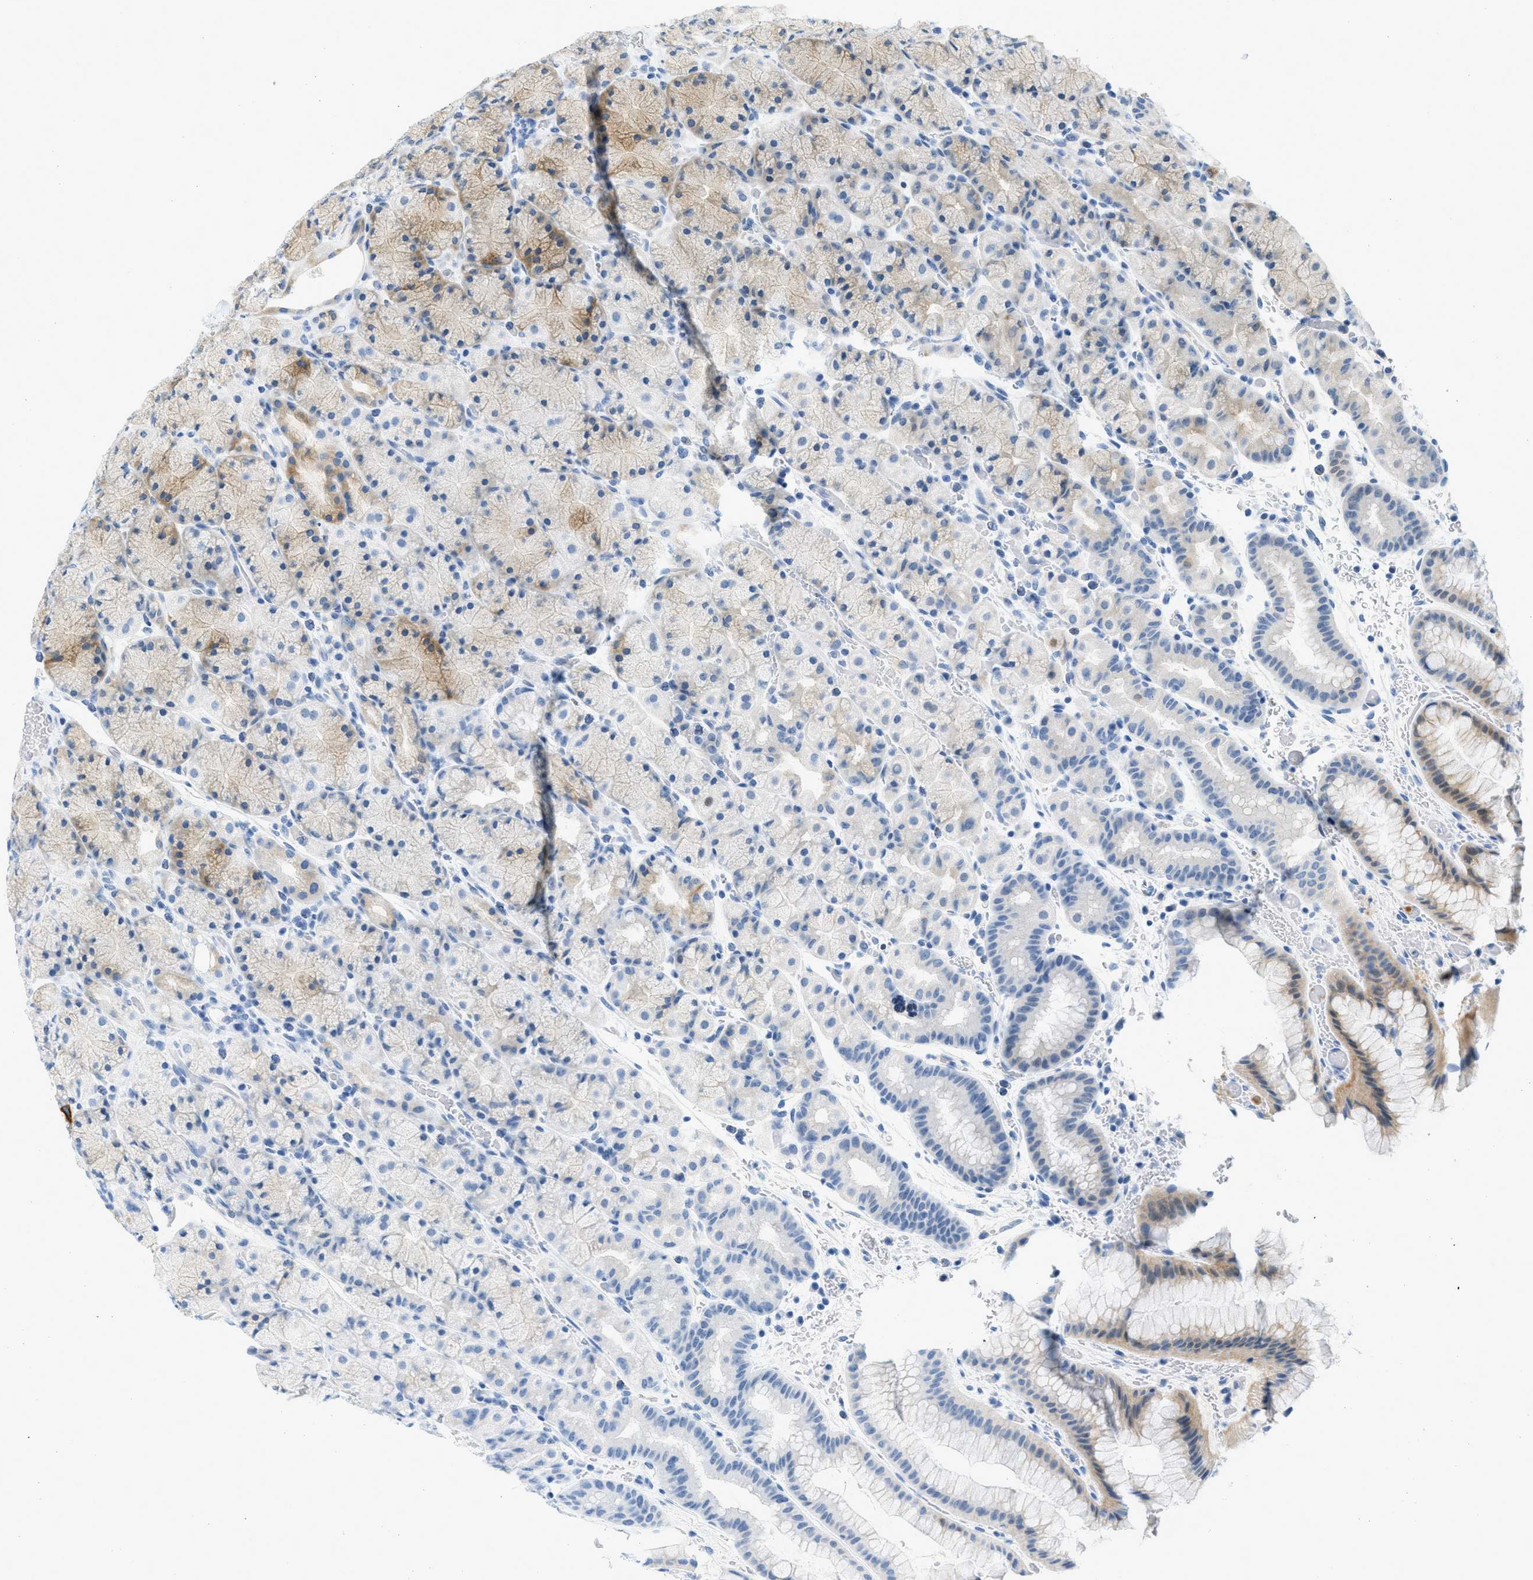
{"staining": {"intensity": "moderate", "quantity": "25%-75%", "location": "cytoplasmic/membranous"}, "tissue": "stomach", "cell_type": "Glandular cells", "image_type": "normal", "snomed": [{"axis": "morphology", "description": "Normal tissue, NOS"}, {"axis": "morphology", "description": "Carcinoid, malignant, NOS"}, {"axis": "topography", "description": "Stomach, upper"}], "caption": "The photomicrograph demonstrates immunohistochemical staining of unremarkable stomach. There is moderate cytoplasmic/membranous expression is present in about 25%-75% of glandular cells.", "gene": "CYP4X1", "patient": {"sex": "male", "age": 39}}